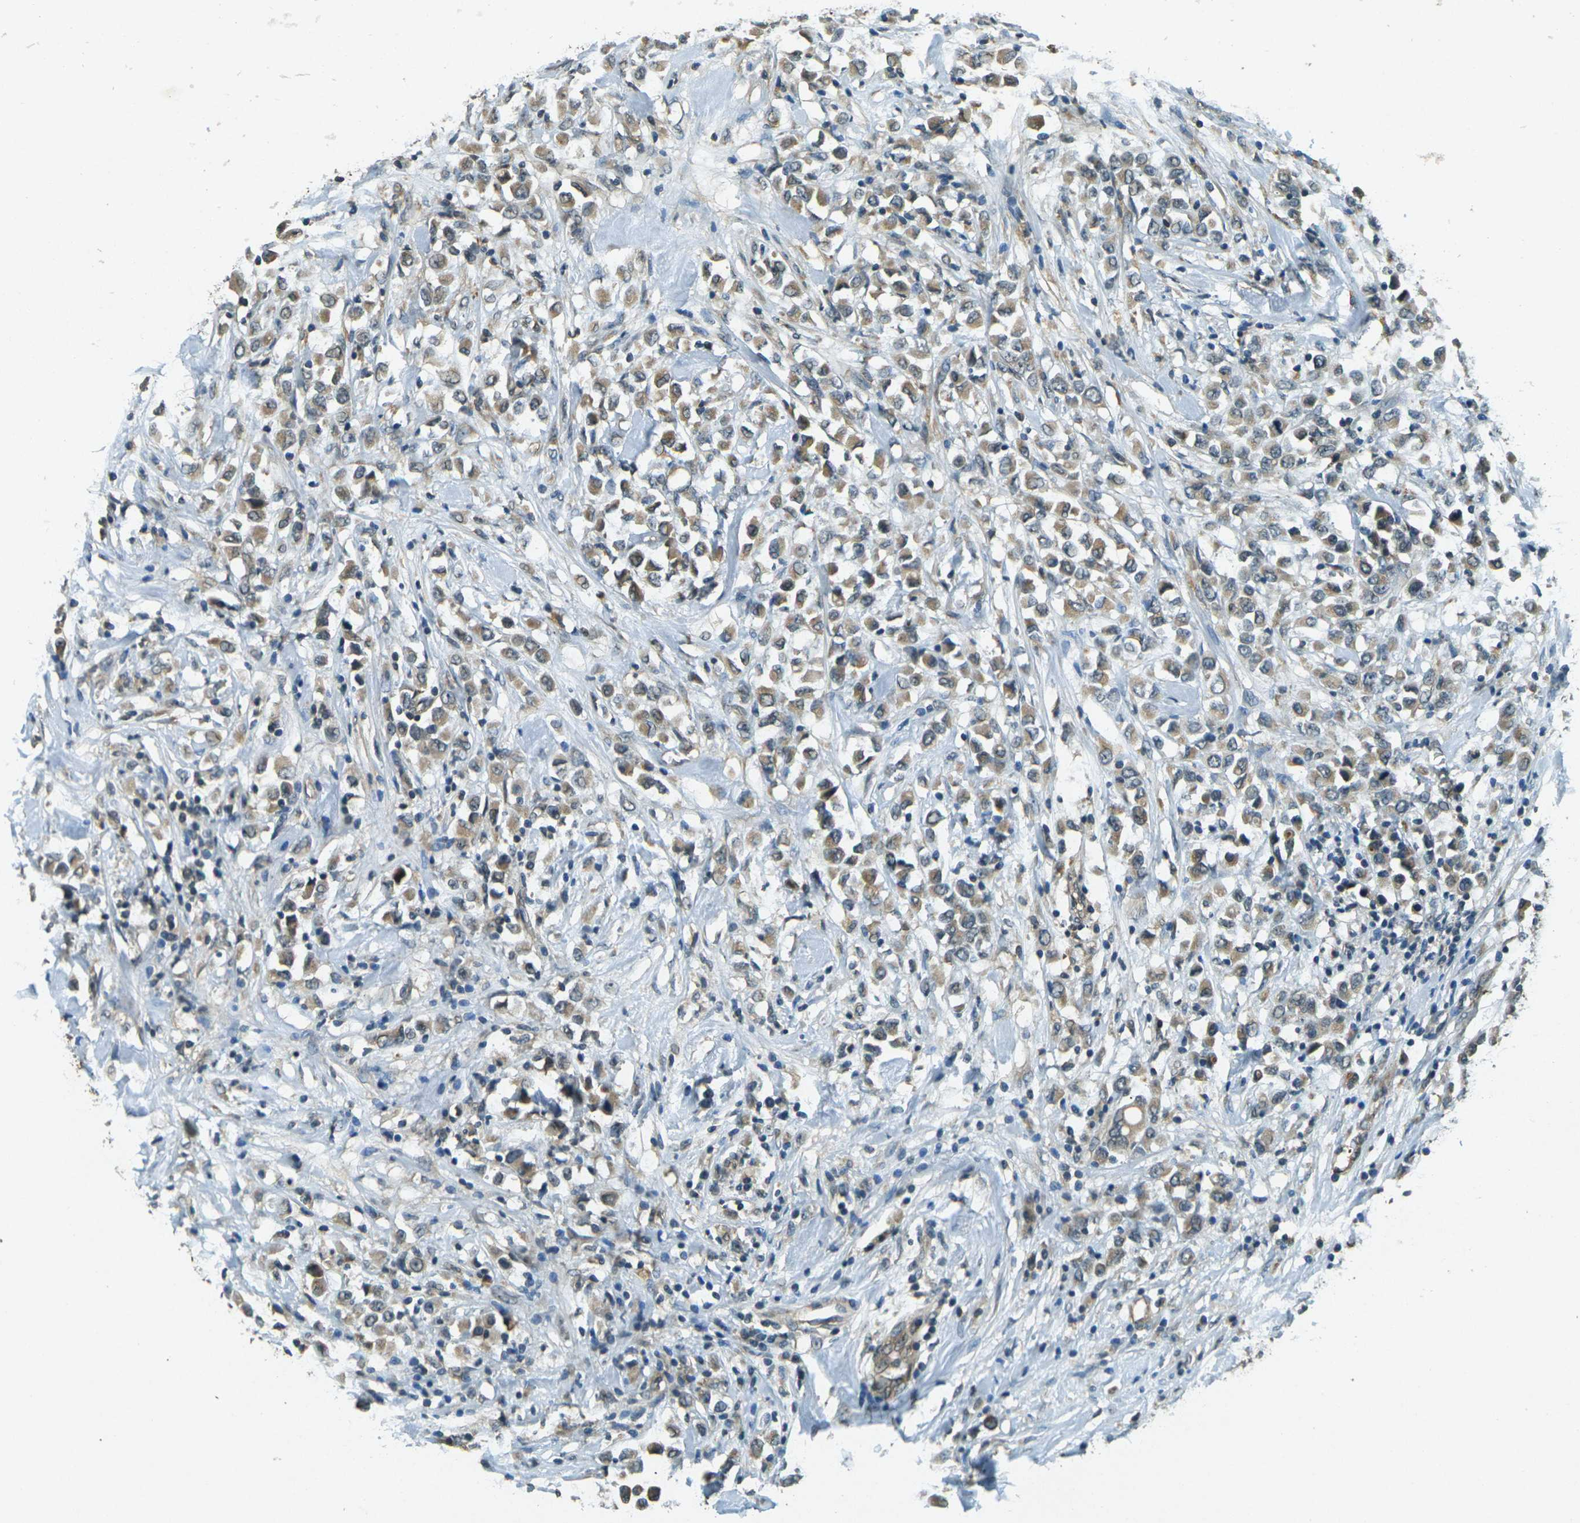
{"staining": {"intensity": "weak", "quantity": ">75%", "location": "cytoplasmic/membranous"}, "tissue": "breast cancer", "cell_type": "Tumor cells", "image_type": "cancer", "snomed": [{"axis": "morphology", "description": "Duct carcinoma"}, {"axis": "topography", "description": "Breast"}], "caption": "Breast cancer stained with DAB immunohistochemistry shows low levels of weak cytoplasmic/membranous staining in approximately >75% of tumor cells.", "gene": "PDE2A", "patient": {"sex": "female", "age": 61}}